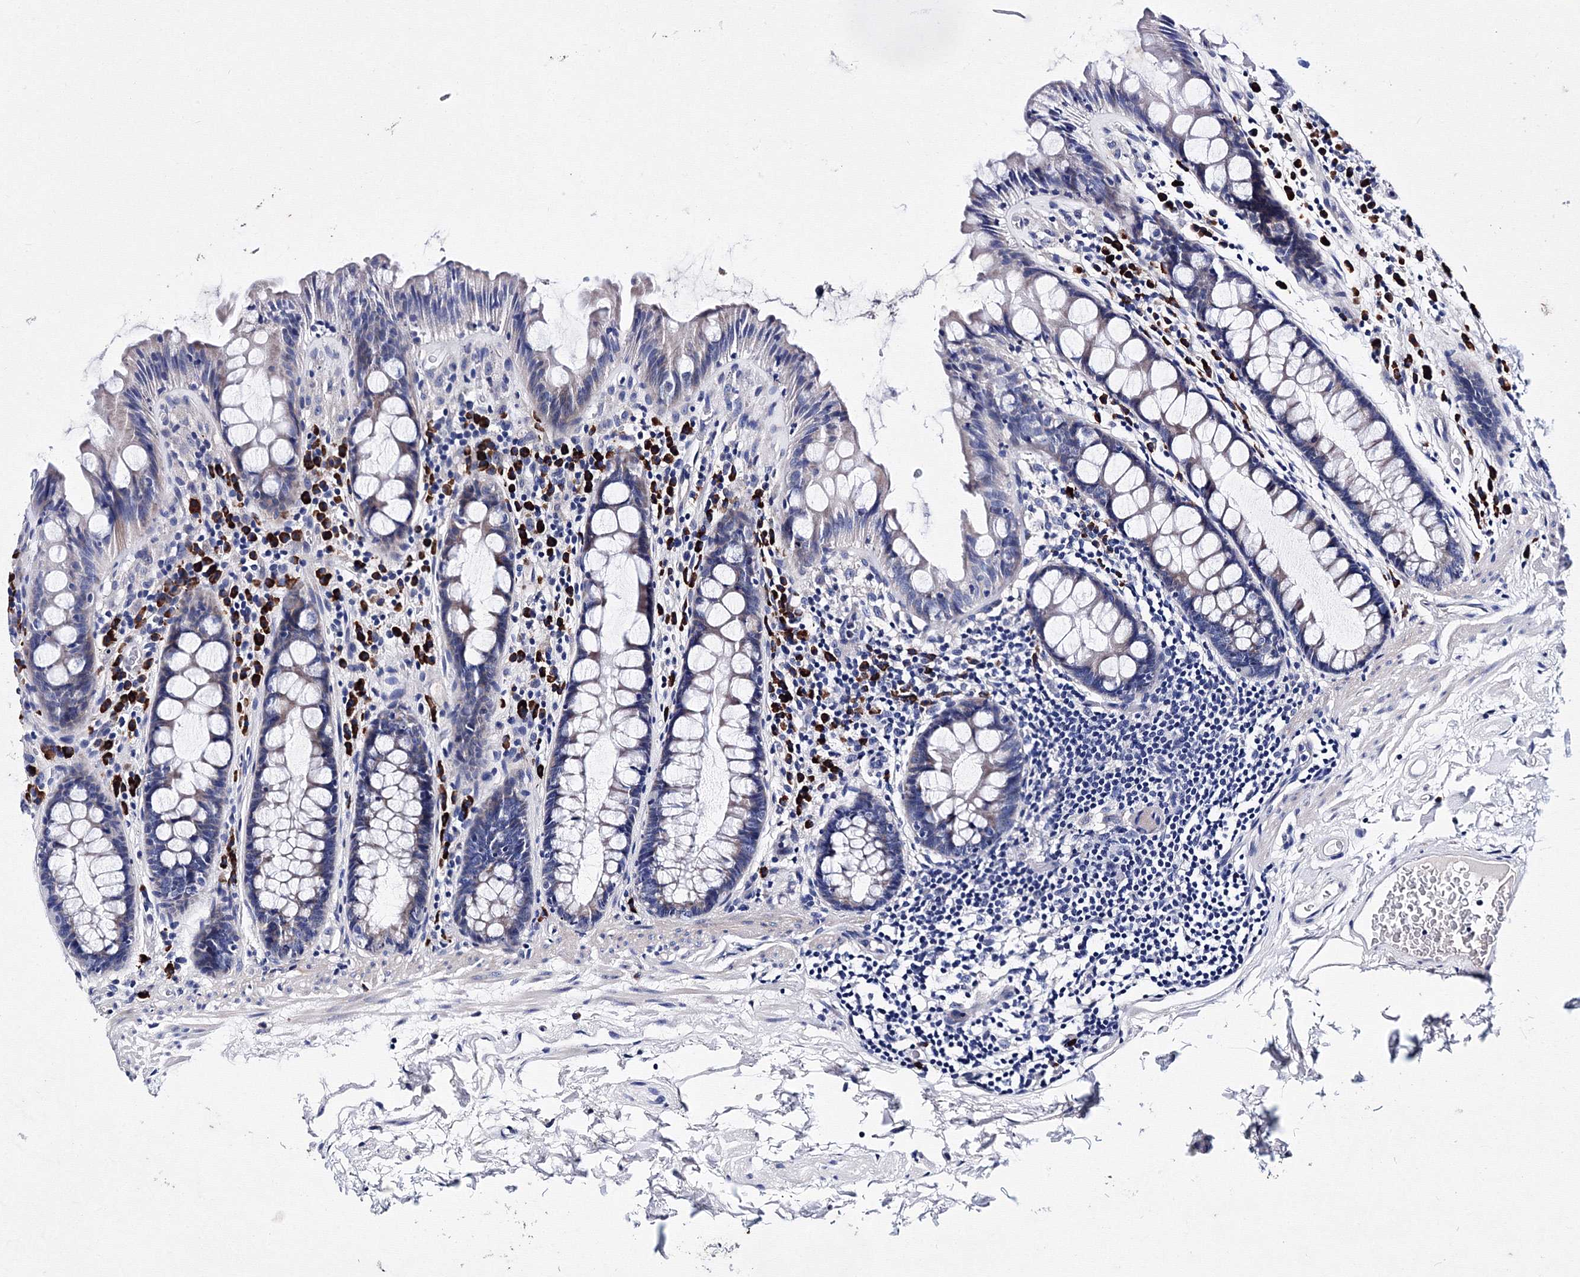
{"staining": {"intensity": "negative", "quantity": "none", "location": "none"}, "tissue": "colon", "cell_type": "Endothelial cells", "image_type": "normal", "snomed": [{"axis": "morphology", "description": "Normal tissue, NOS"}, {"axis": "topography", "description": "Colon"}], "caption": "Immunohistochemical staining of unremarkable colon shows no significant staining in endothelial cells. (DAB immunohistochemistry (IHC), high magnification).", "gene": "TRPM2", "patient": {"sex": "female", "age": 80}}